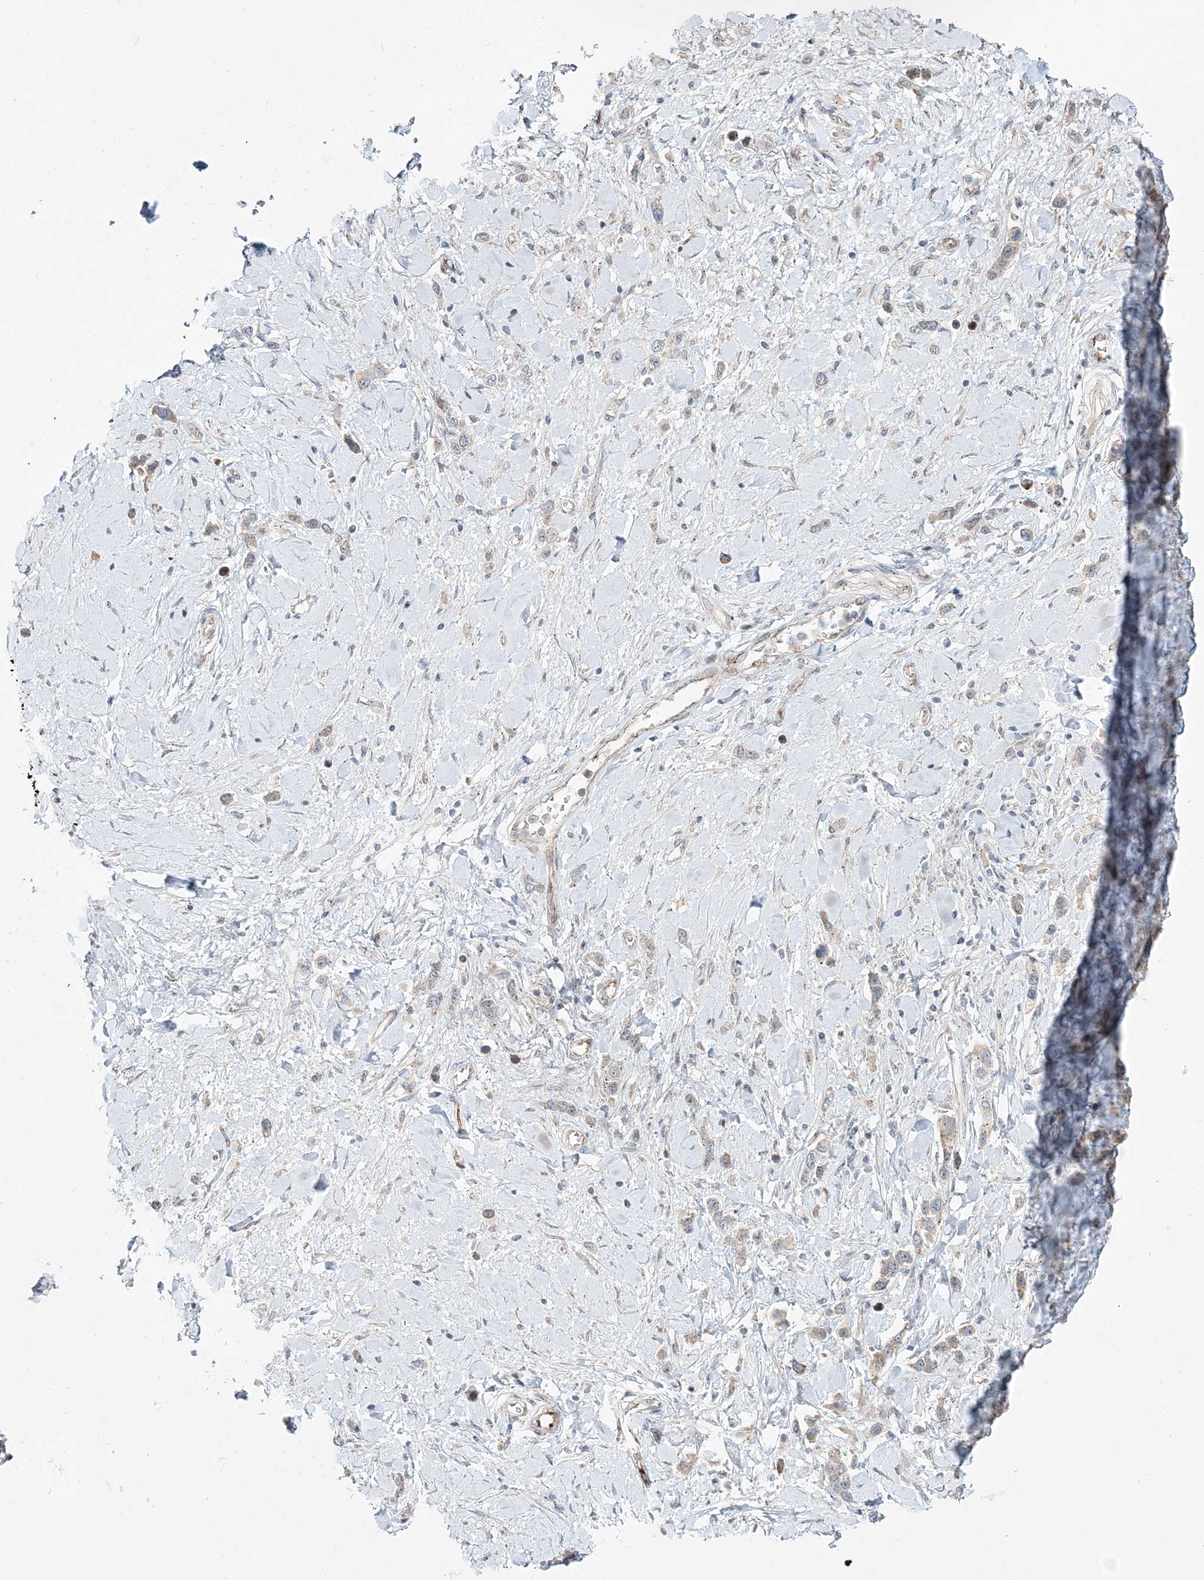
{"staining": {"intensity": "weak", "quantity": "25%-75%", "location": "cytoplasmic/membranous"}, "tissue": "stomach cancer", "cell_type": "Tumor cells", "image_type": "cancer", "snomed": [{"axis": "morphology", "description": "Normal tissue, NOS"}, {"axis": "morphology", "description": "Adenocarcinoma, NOS"}, {"axis": "topography", "description": "Stomach, upper"}, {"axis": "topography", "description": "Stomach"}], "caption": "IHC image of stomach cancer (adenocarcinoma) stained for a protein (brown), which reveals low levels of weak cytoplasmic/membranous positivity in approximately 25%-75% of tumor cells.", "gene": "CXXC5", "patient": {"sex": "female", "age": 65}}